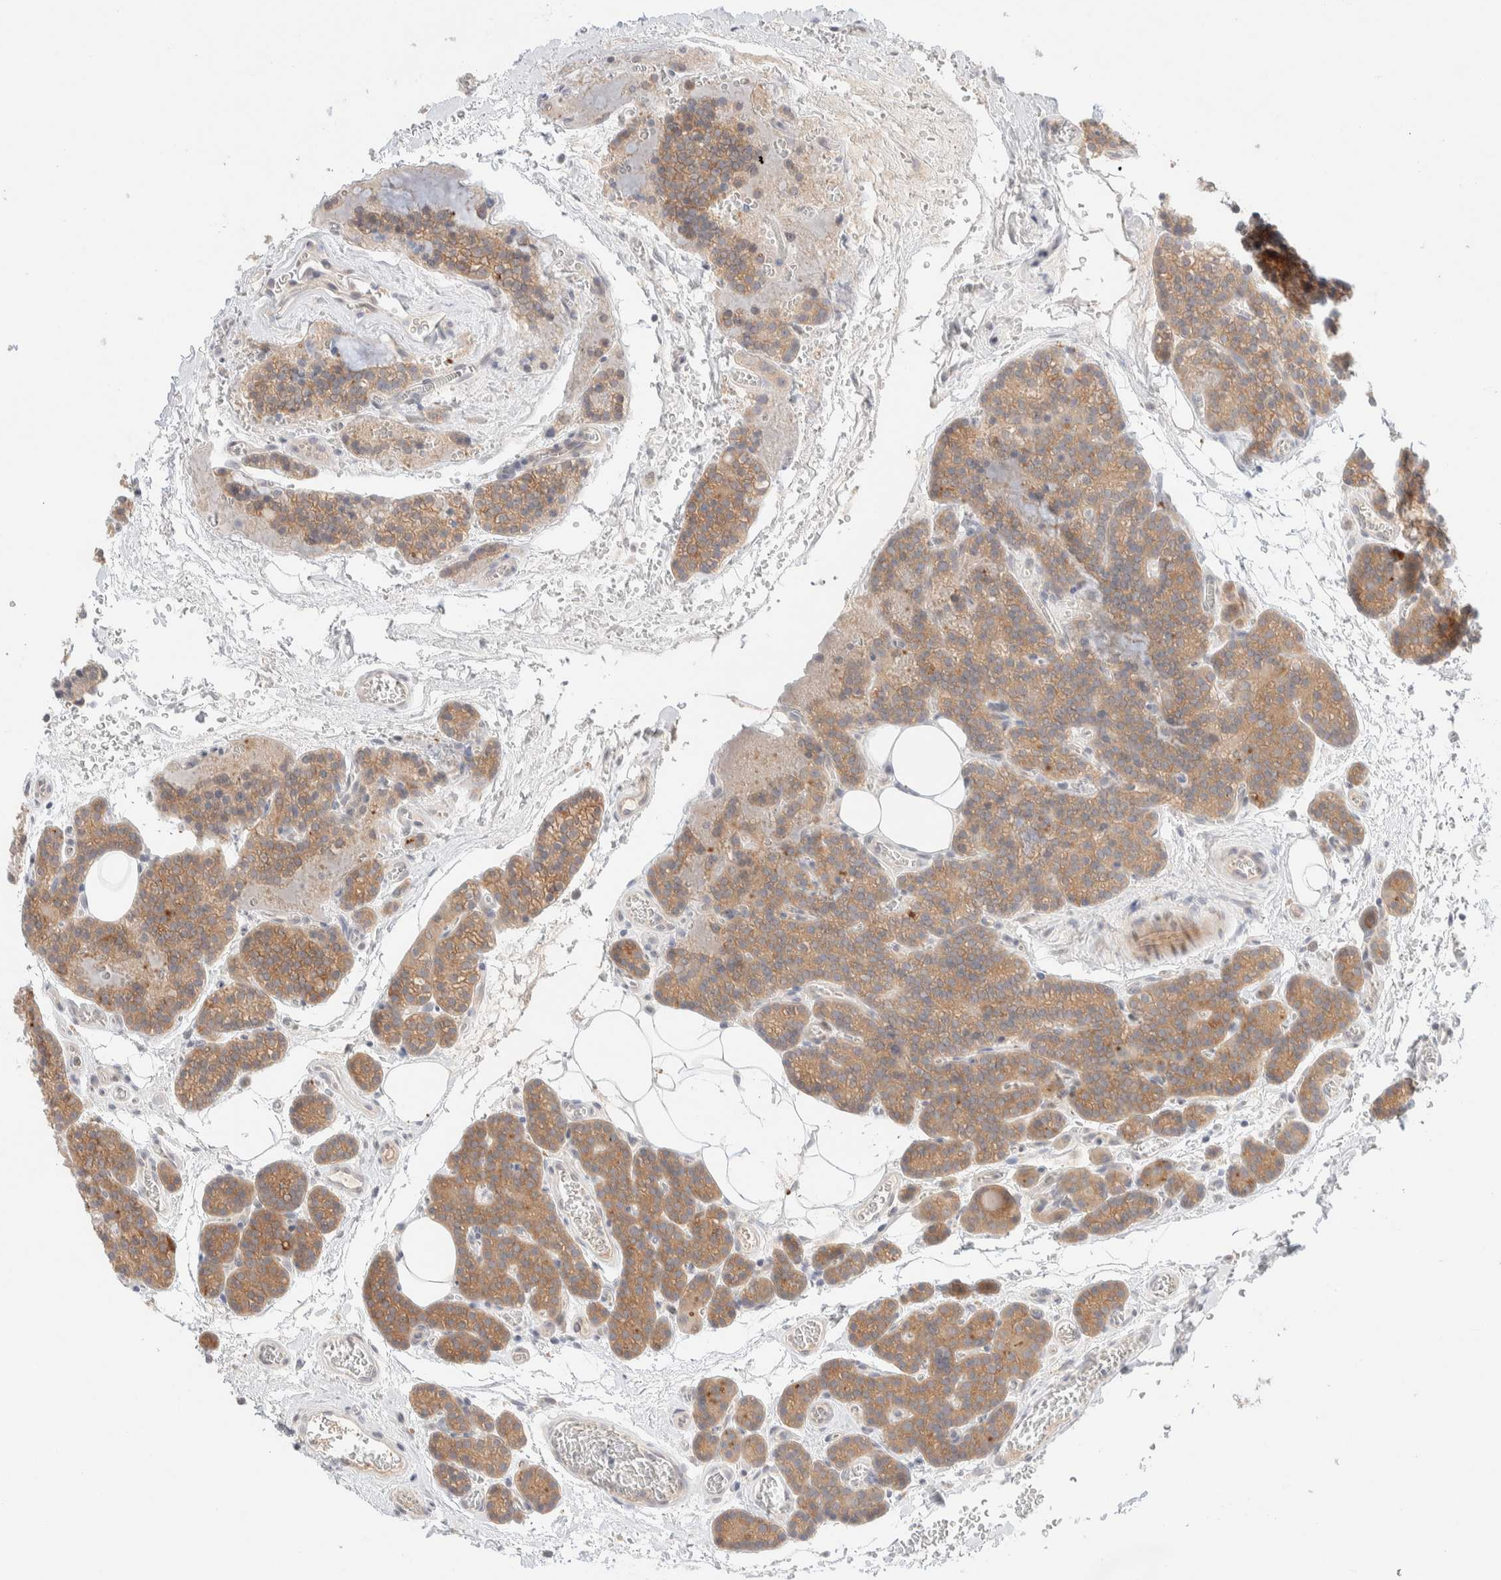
{"staining": {"intensity": "moderate", "quantity": "25%-75%", "location": "cytoplasmic/membranous"}, "tissue": "parathyroid gland", "cell_type": "Glandular cells", "image_type": "normal", "snomed": [{"axis": "morphology", "description": "Normal tissue, NOS"}, {"axis": "topography", "description": "Parathyroid gland"}], "caption": "About 25%-75% of glandular cells in unremarkable human parathyroid gland exhibit moderate cytoplasmic/membranous protein staining as visualized by brown immunohistochemical staining.", "gene": "CHKA", "patient": {"sex": "female", "age": 64}}